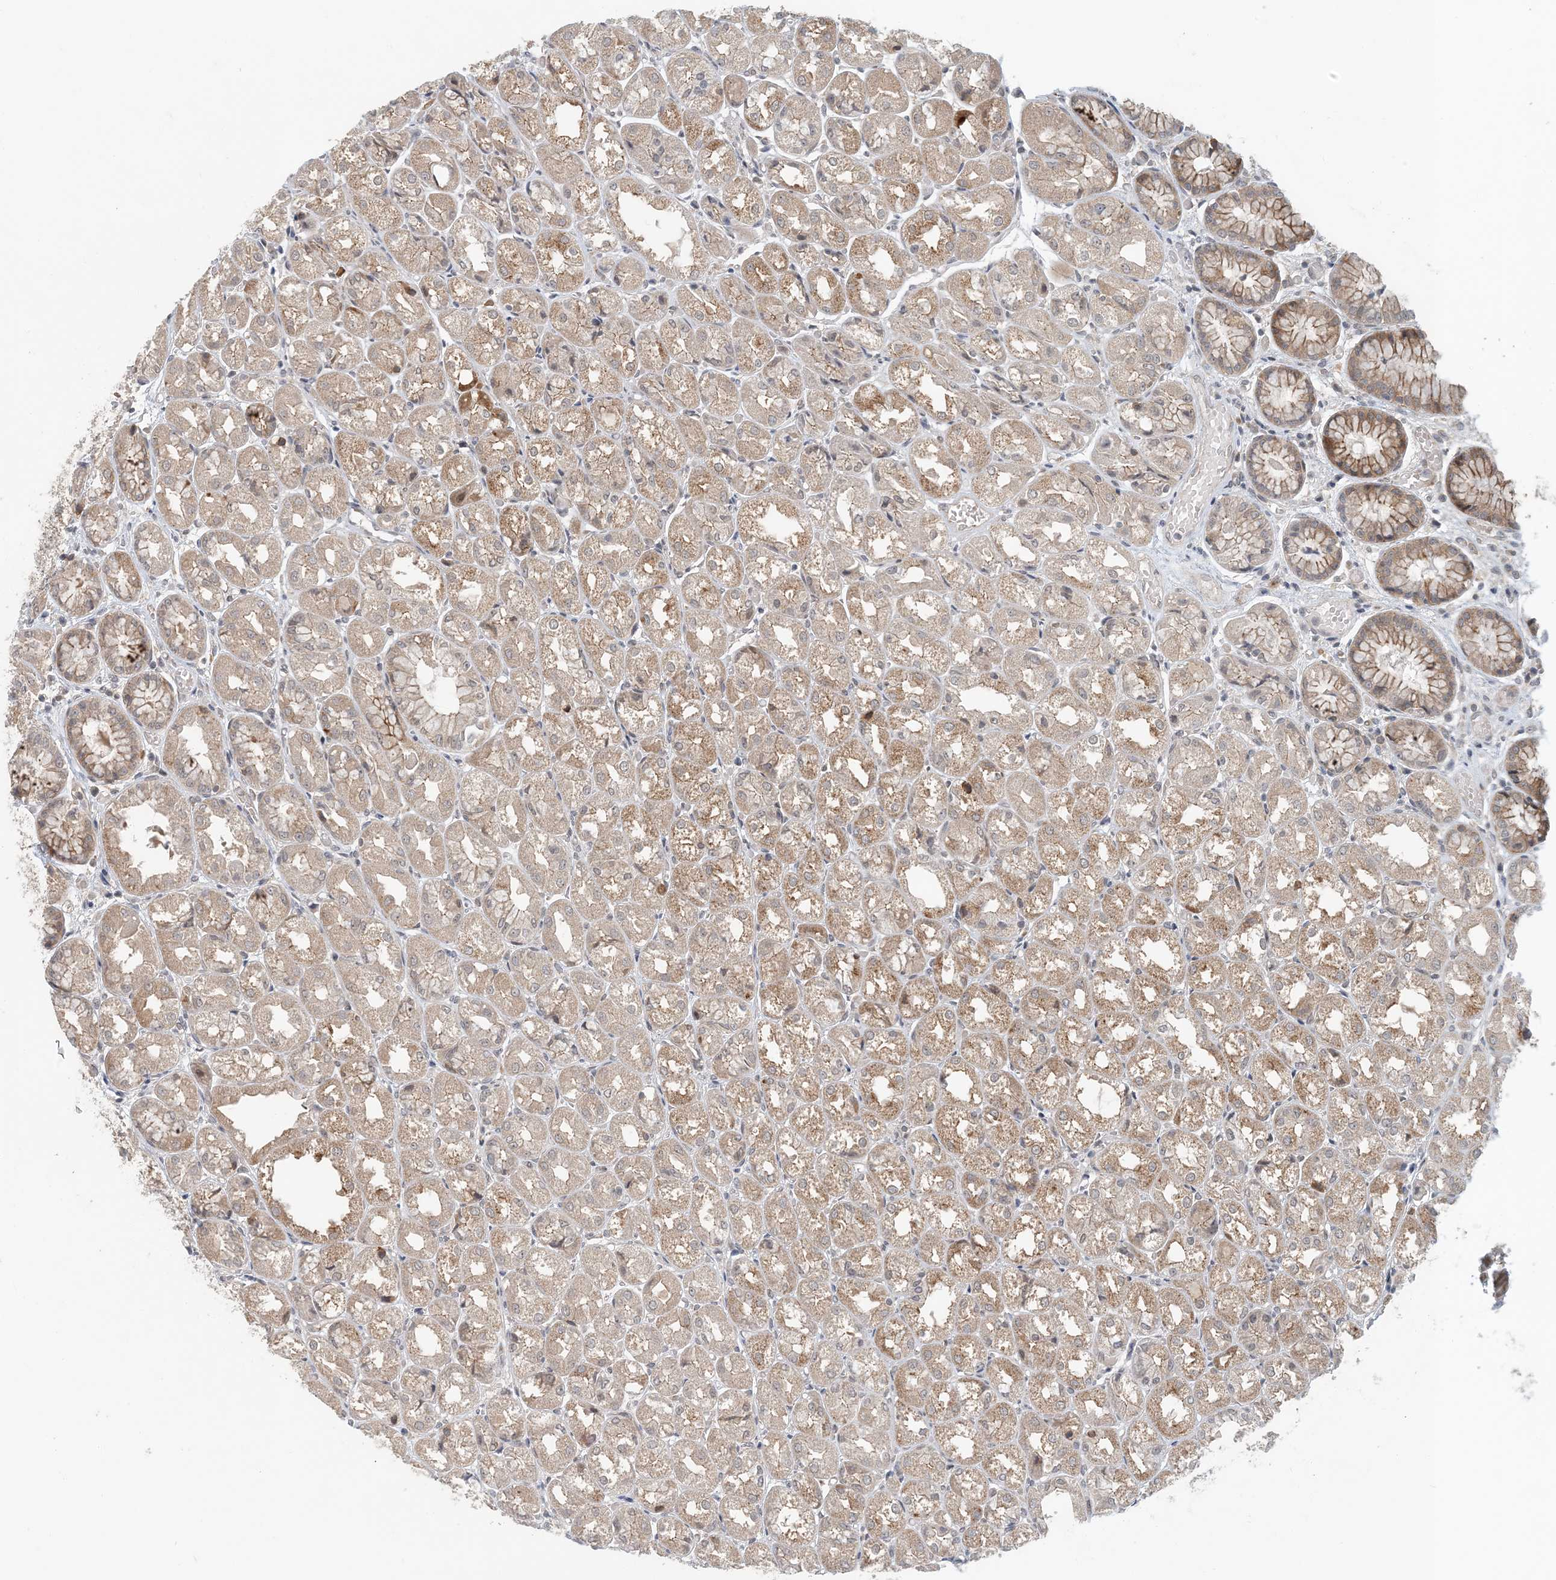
{"staining": {"intensity": "moderate", "quantity": ">75%", "location": "cytoplasmic/membranous"}, "tissue": "stomach", "cell_type": "Glandular cells", "image_type": "normal", "snomed": [{"axis": "morphology", "description": "Normal tissue, NOS"}, {"axis": "topography", "description": "Stomach, upper"}], "caption": "High-power microscopy captured an immunohistochemistry (IHC) histopathology image of unremarkable stomach, revealing moderate cytoplasmic/membranous expression in approximately >75% of glandular cells. (IHC, brightfield microscopy, high magnification).", "gene": "ATP13A2", "patient": {"sex": "male", "age": 72}}